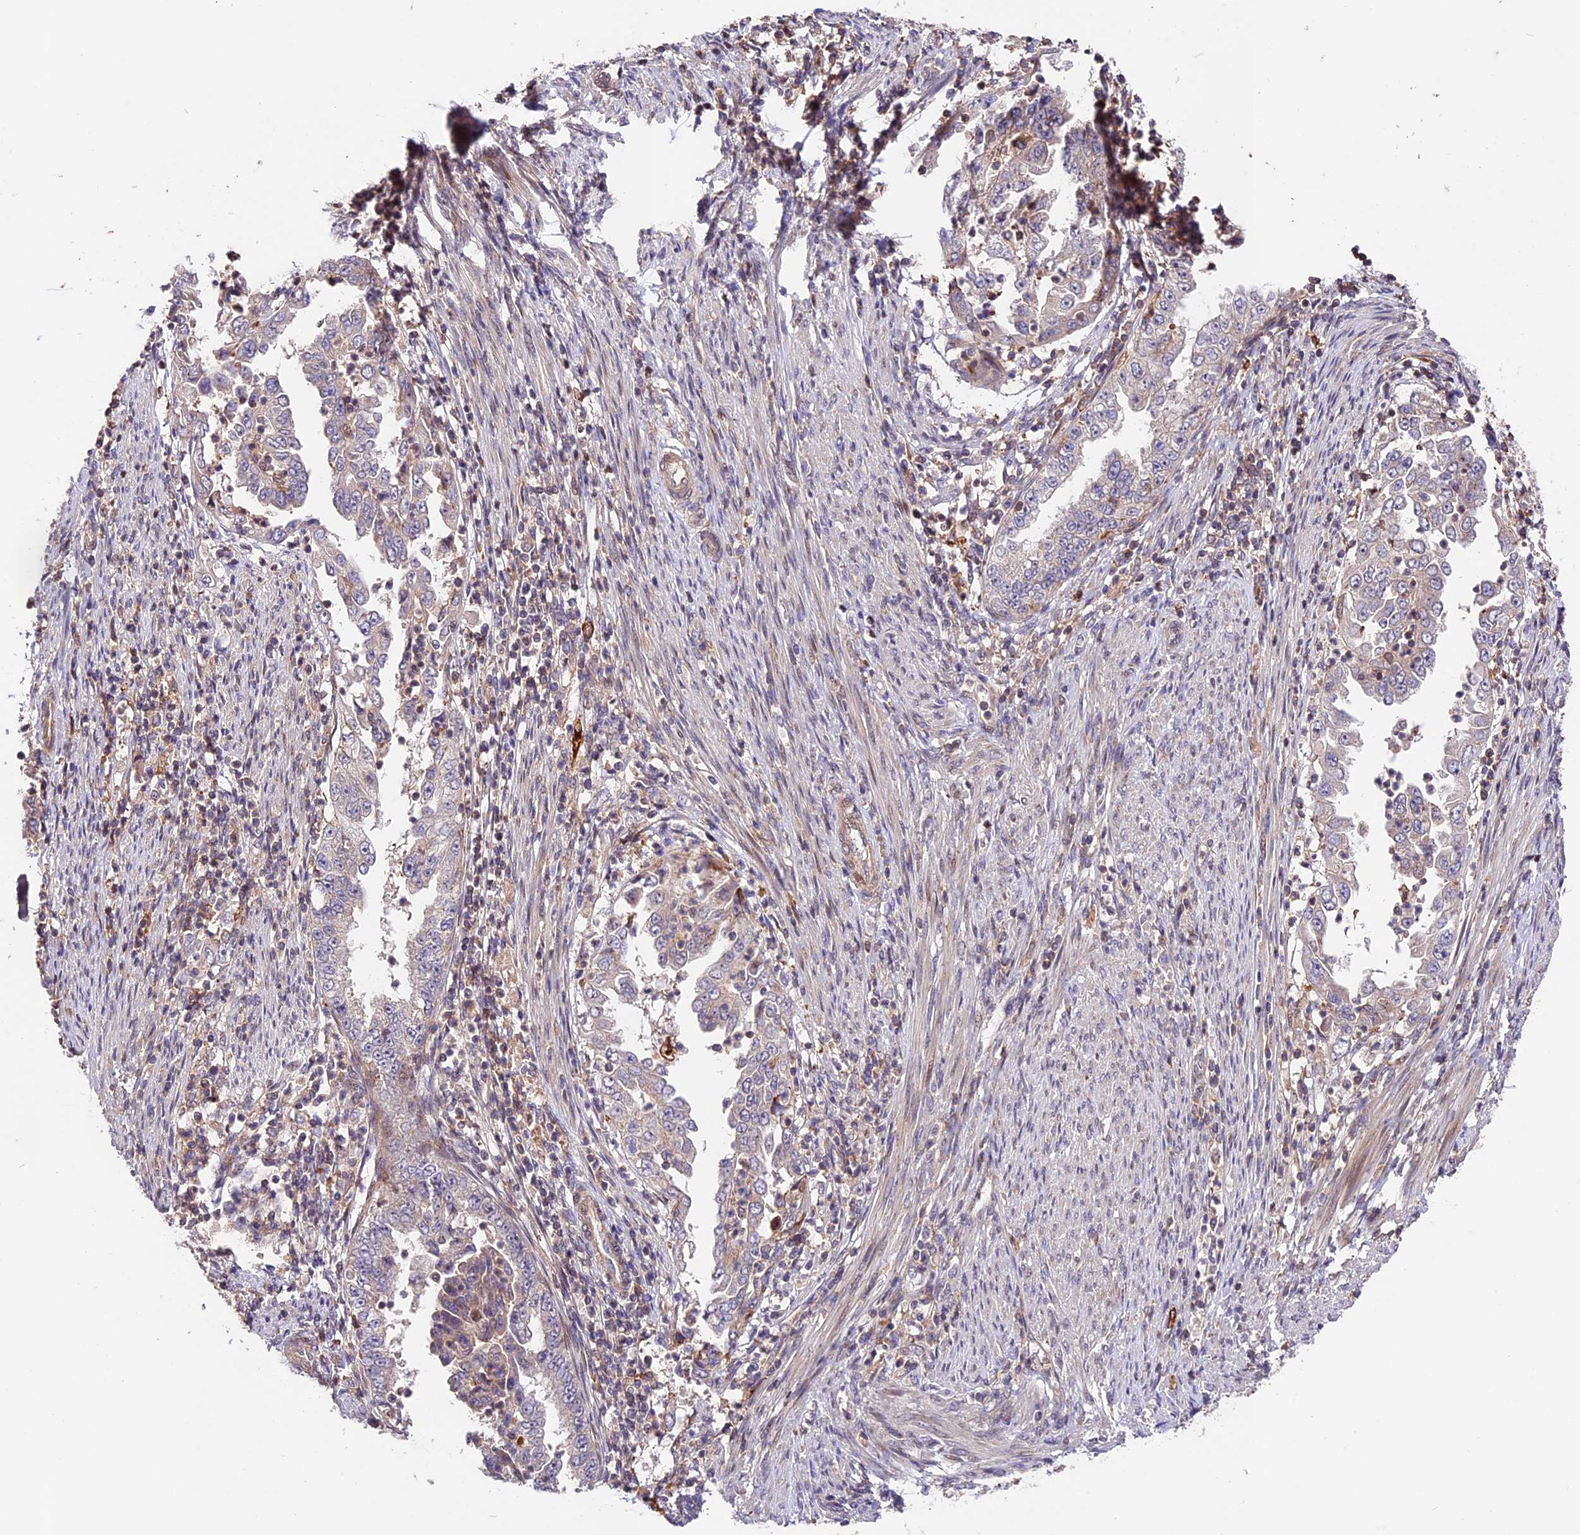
{"staining": {"intensity": "negative", "quantity": "none", "location": "none"}, "tissue": "endometrial cancer", "cell_type": "Tumor cells", "image_type": "cancer", "snomed": [{"axis": "morphology", "description": "Adenocarcinoma, NOS"}, {"axis": "topography", "description": "Endometrium"}], "caption": "Image shows no significant protein positivity in tumor cells of endometrial cancer (adenocarcinoma). The staining was performed using DAB to visualize the protein expression in brown, while the nuclei were stained in blue with hematoxylin (Magnification: 20x).", "gene": "CACNA1H", "patient": {"sex": "female", "age": 85}}